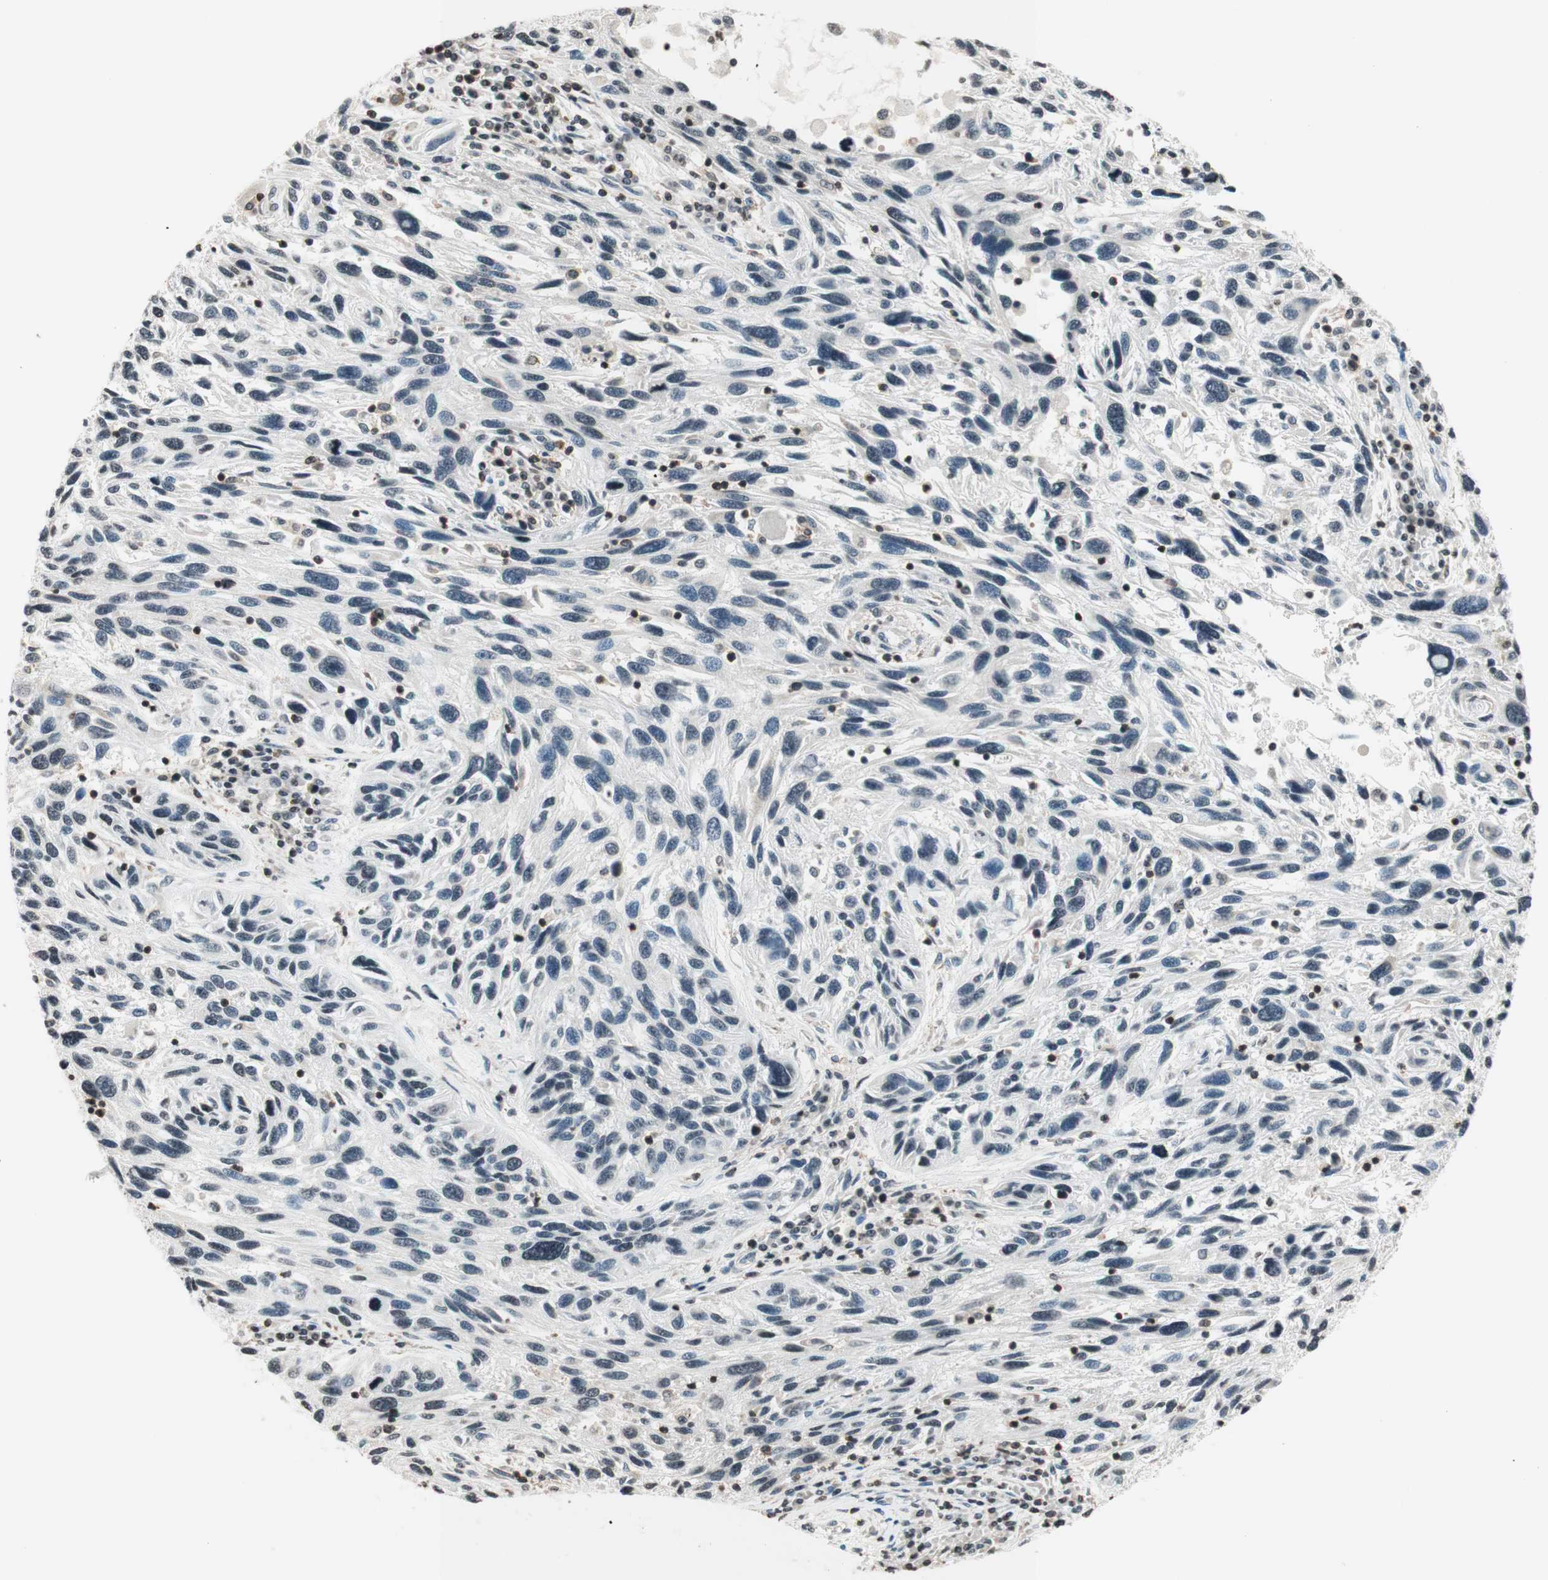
{"staining": {"intensity": "negative", "quantity": "none", "location": "none"}, "tissue": "melanoma", "cell_type": "Tumor cells", "image_type": "cancer", "snomed": [{"axis": "morphology", "description": "Malignant melanoma, NOS"}, {"axis": "topography", "description": "Skin"}], "caption": "This histopathology image is of malignant melanoma stained with immunohistochemistry (IHC) to label a protein in brown with the nuclei are counter-stained blue. There is no expression in tumor cells.", "gene": "WIPF1", "patient": {"sex": "male", "age": 53}}